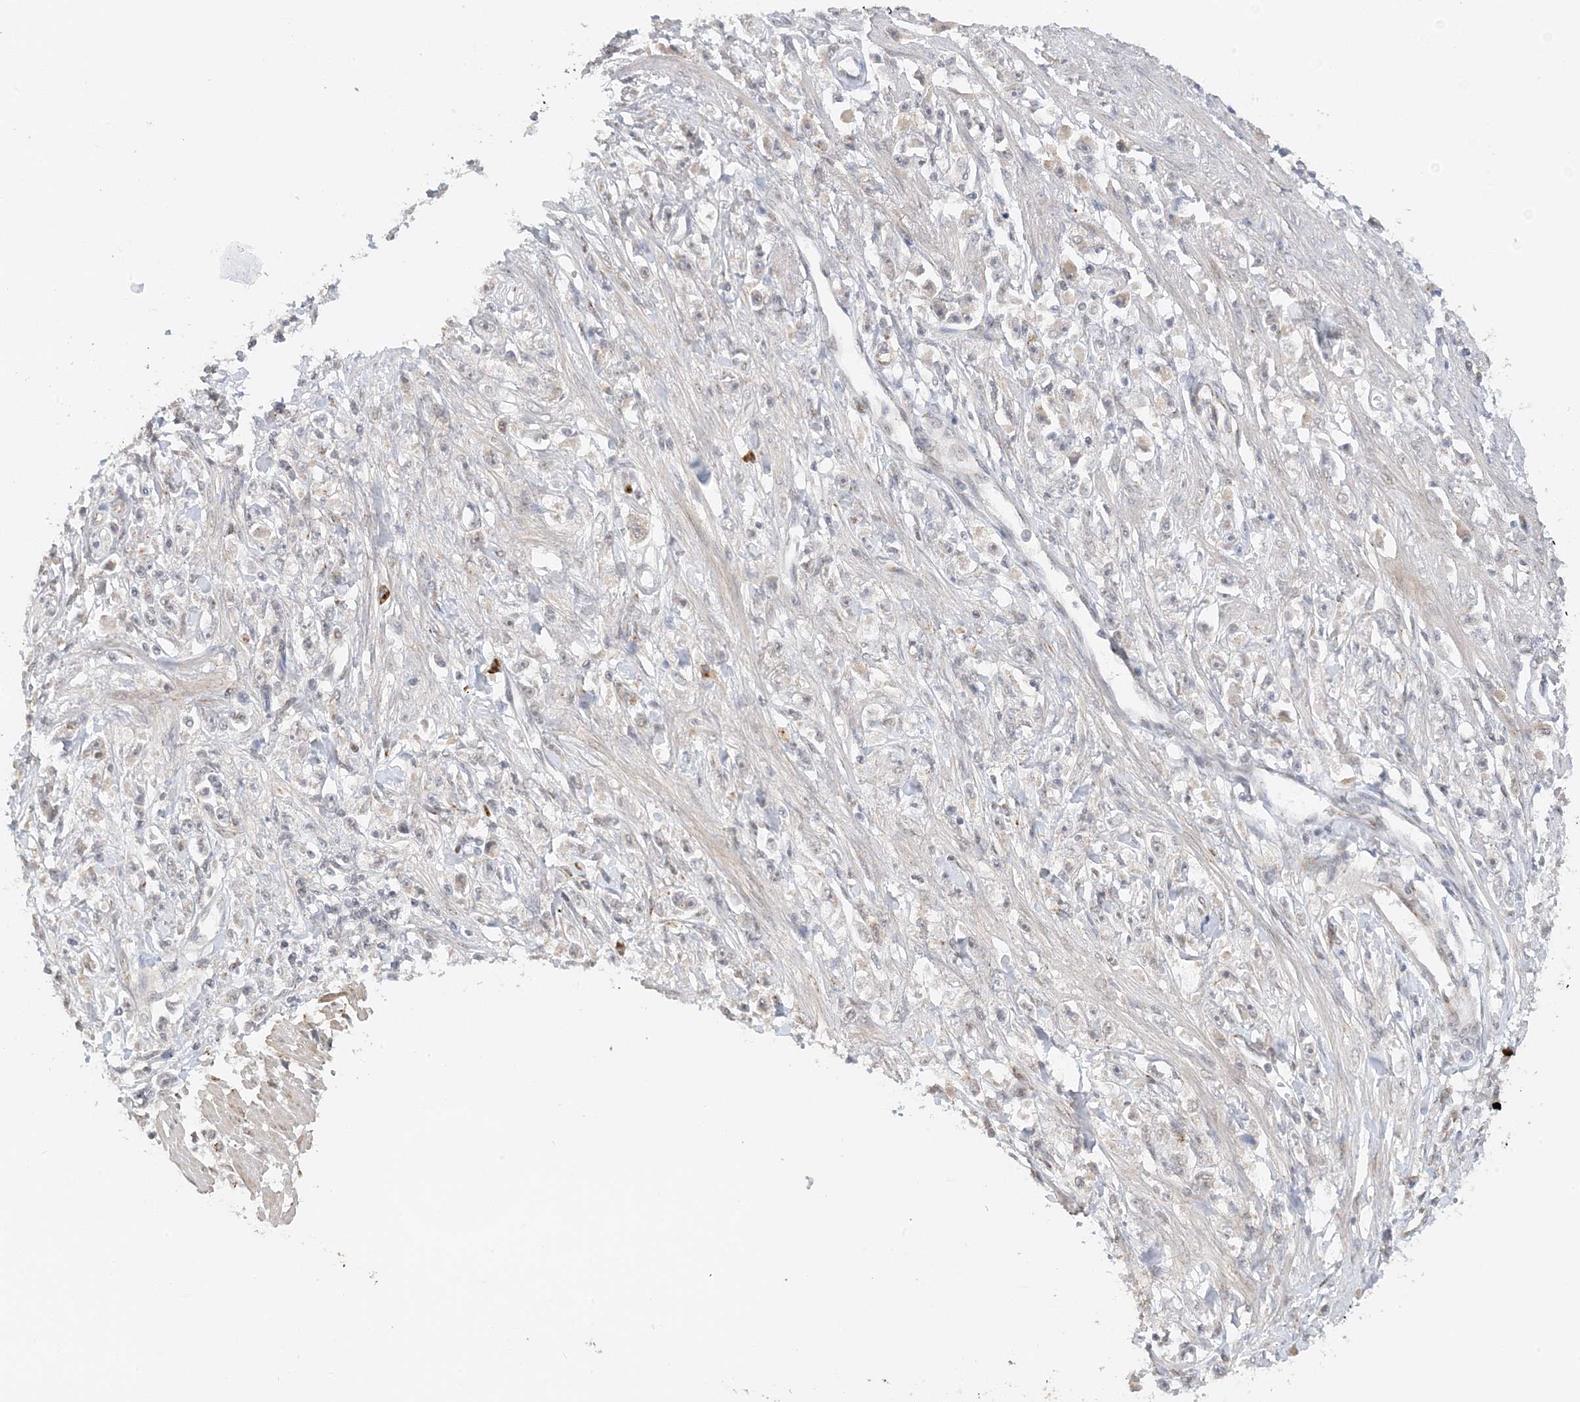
{"staining": {"intensity": "negative", "quantity": "none", "location": "none"}, "tissue": "stomach cancer", "cell_type": "Tumor cells", "image_type": "cancer", "snomed": [{"axis": "morphology", "description": "Adenocarcinoma, NOS"}, {"axis": "topography", "description": "Stomach"}], "caption": "The IHC photomicrograph has no significant staining in tumor cells of adenocarcinoma (stomach) tissue.", "gene": "ZCCHC4", "patient": {"sex": "female", "age": 59}}